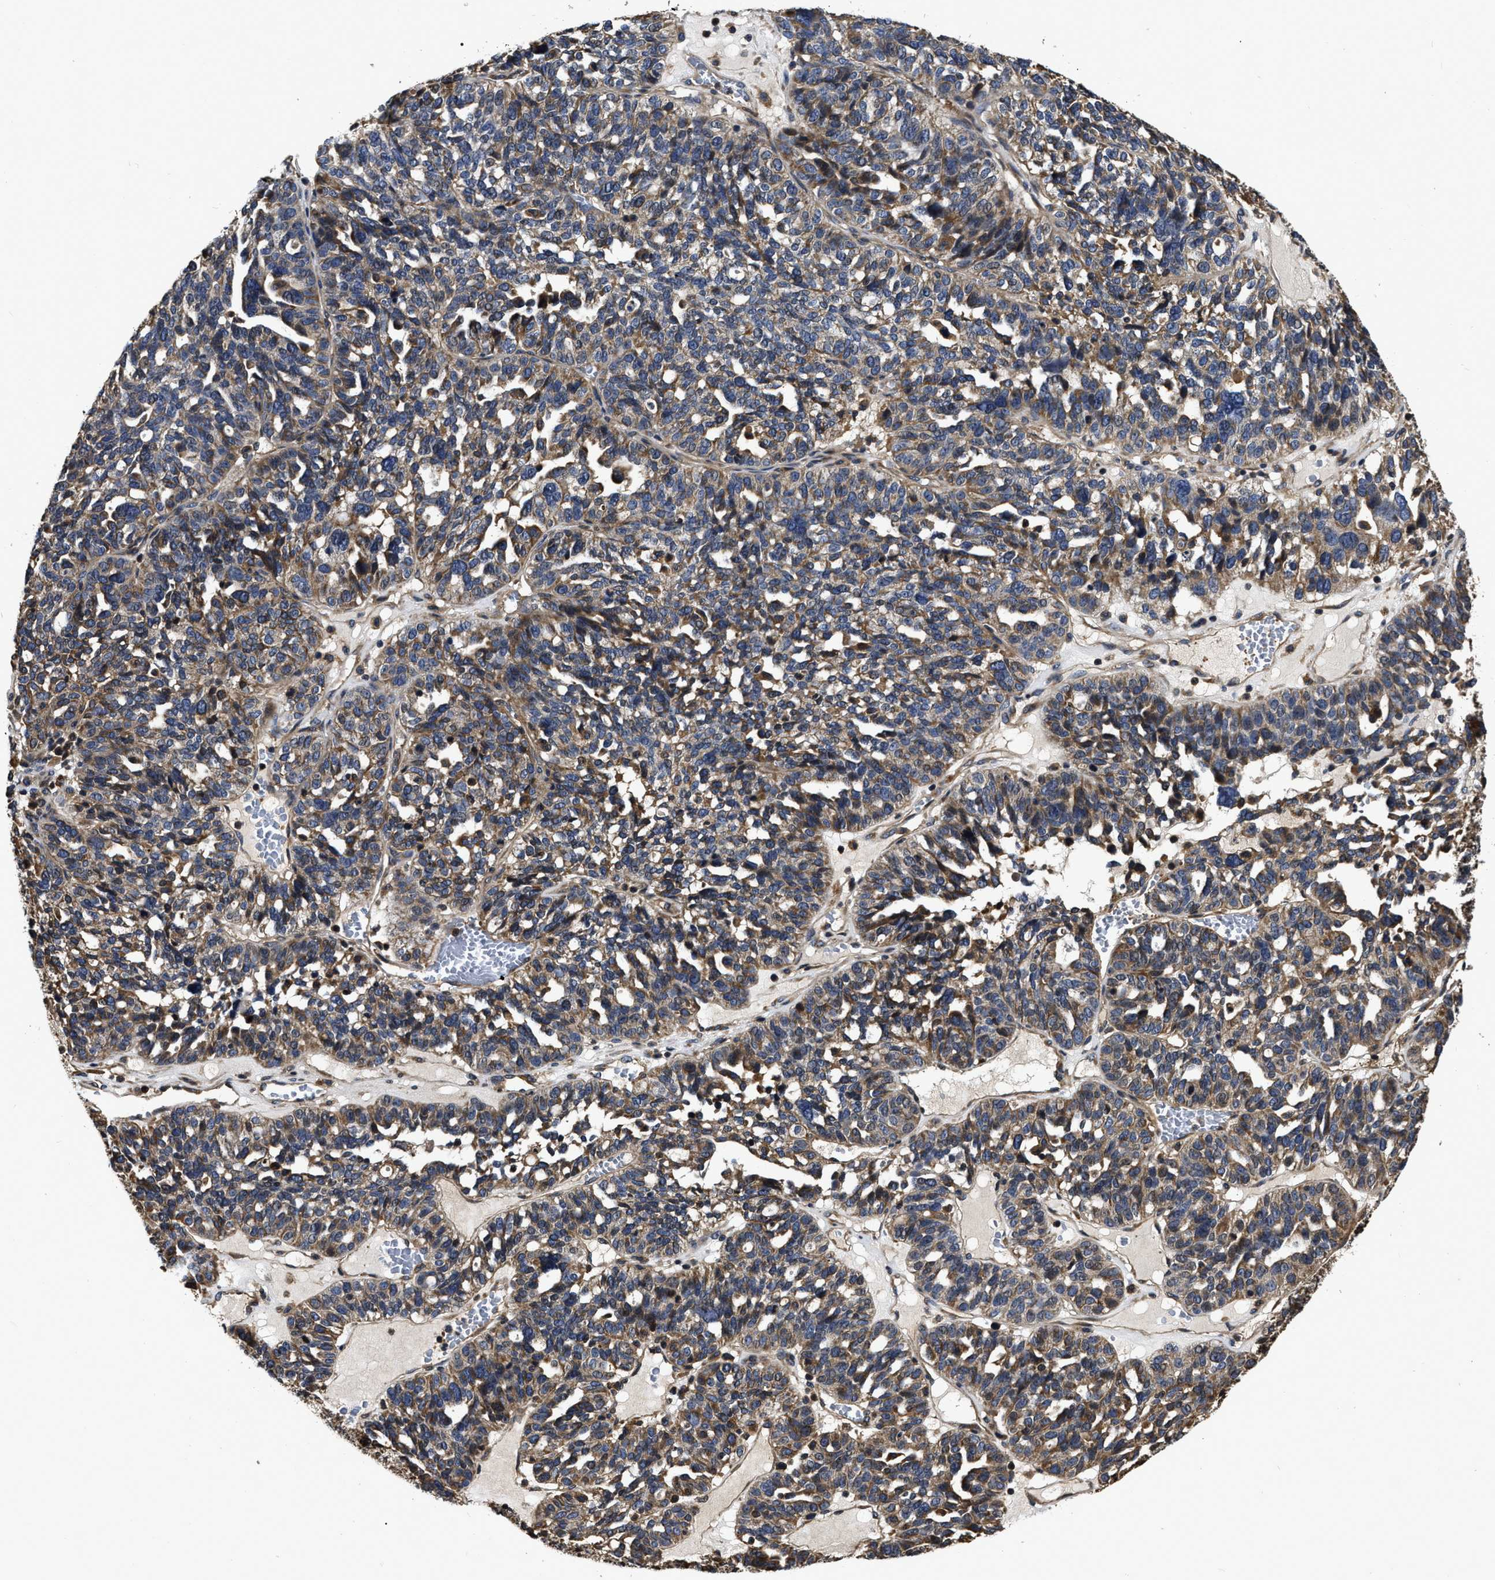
{"staining": {"intensity": "weak", "quantity": ">75%", "location": "cytoplasmic/membranous"}, "tissue": "ovarian cancer", "cell_type": "Tumor cells", "image_type": "cancer", "snomed": [{"axis": "morphology", "description": "Cystadenocarcinoma, serous, NOS"}, {"axis": "topography", "description": "Ovary"}], "caption": "Ovarian serous cystadenocarcinoma was stained to show a protein in brown. There is low levels of weak cytoplasmic/membranous expression in about >75% of tumor cells. Ihc stains the protein of interest in brown and the nuclei are stained blue.", "gene": "ABCG8", "patient": {"sex": "female", "age": 59}}